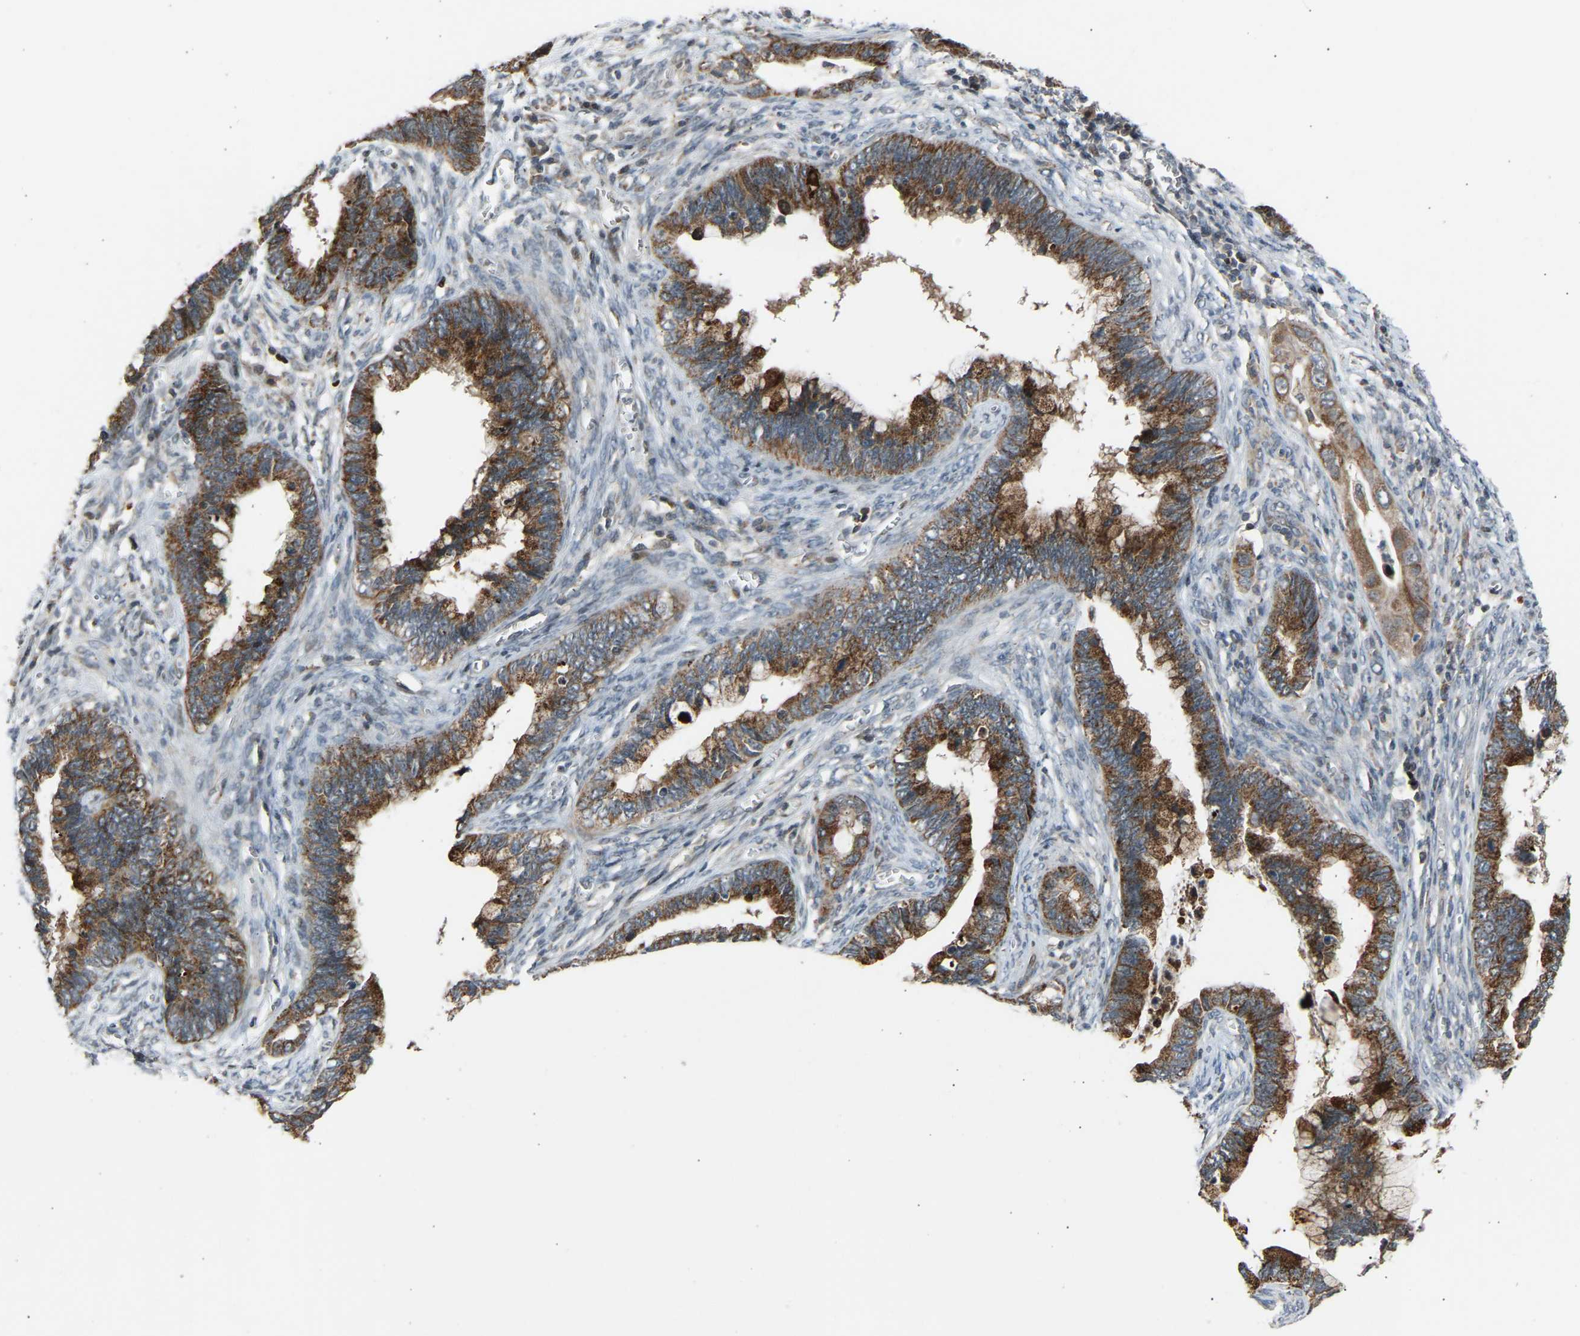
{"staining": {"intensity": "moderate", "quantity": ">75%", "location": "cytoplasmic/membranous"}, "tissue": "cervical cancer", "cell_type": "Tumor cells", "image_type": "cancer", "snomed": [{"axis": "morphology", "description": "Adenocarcinoma, NOS"}, {"axis": "topography", "description": "Cervix"}], "caption": "Immunohistochemical staining of cervical adenocarcinoma shows medium levels of moderate cytoplasmic/membranous positivity in approximately >75% of tumor cells. (Stains: DAB in brown, nuclei in blue, Microscopy: brightfield microscopy at high magnification).", "gene": "SLIRP", "patient": {"sex": "female", "age": 44}}